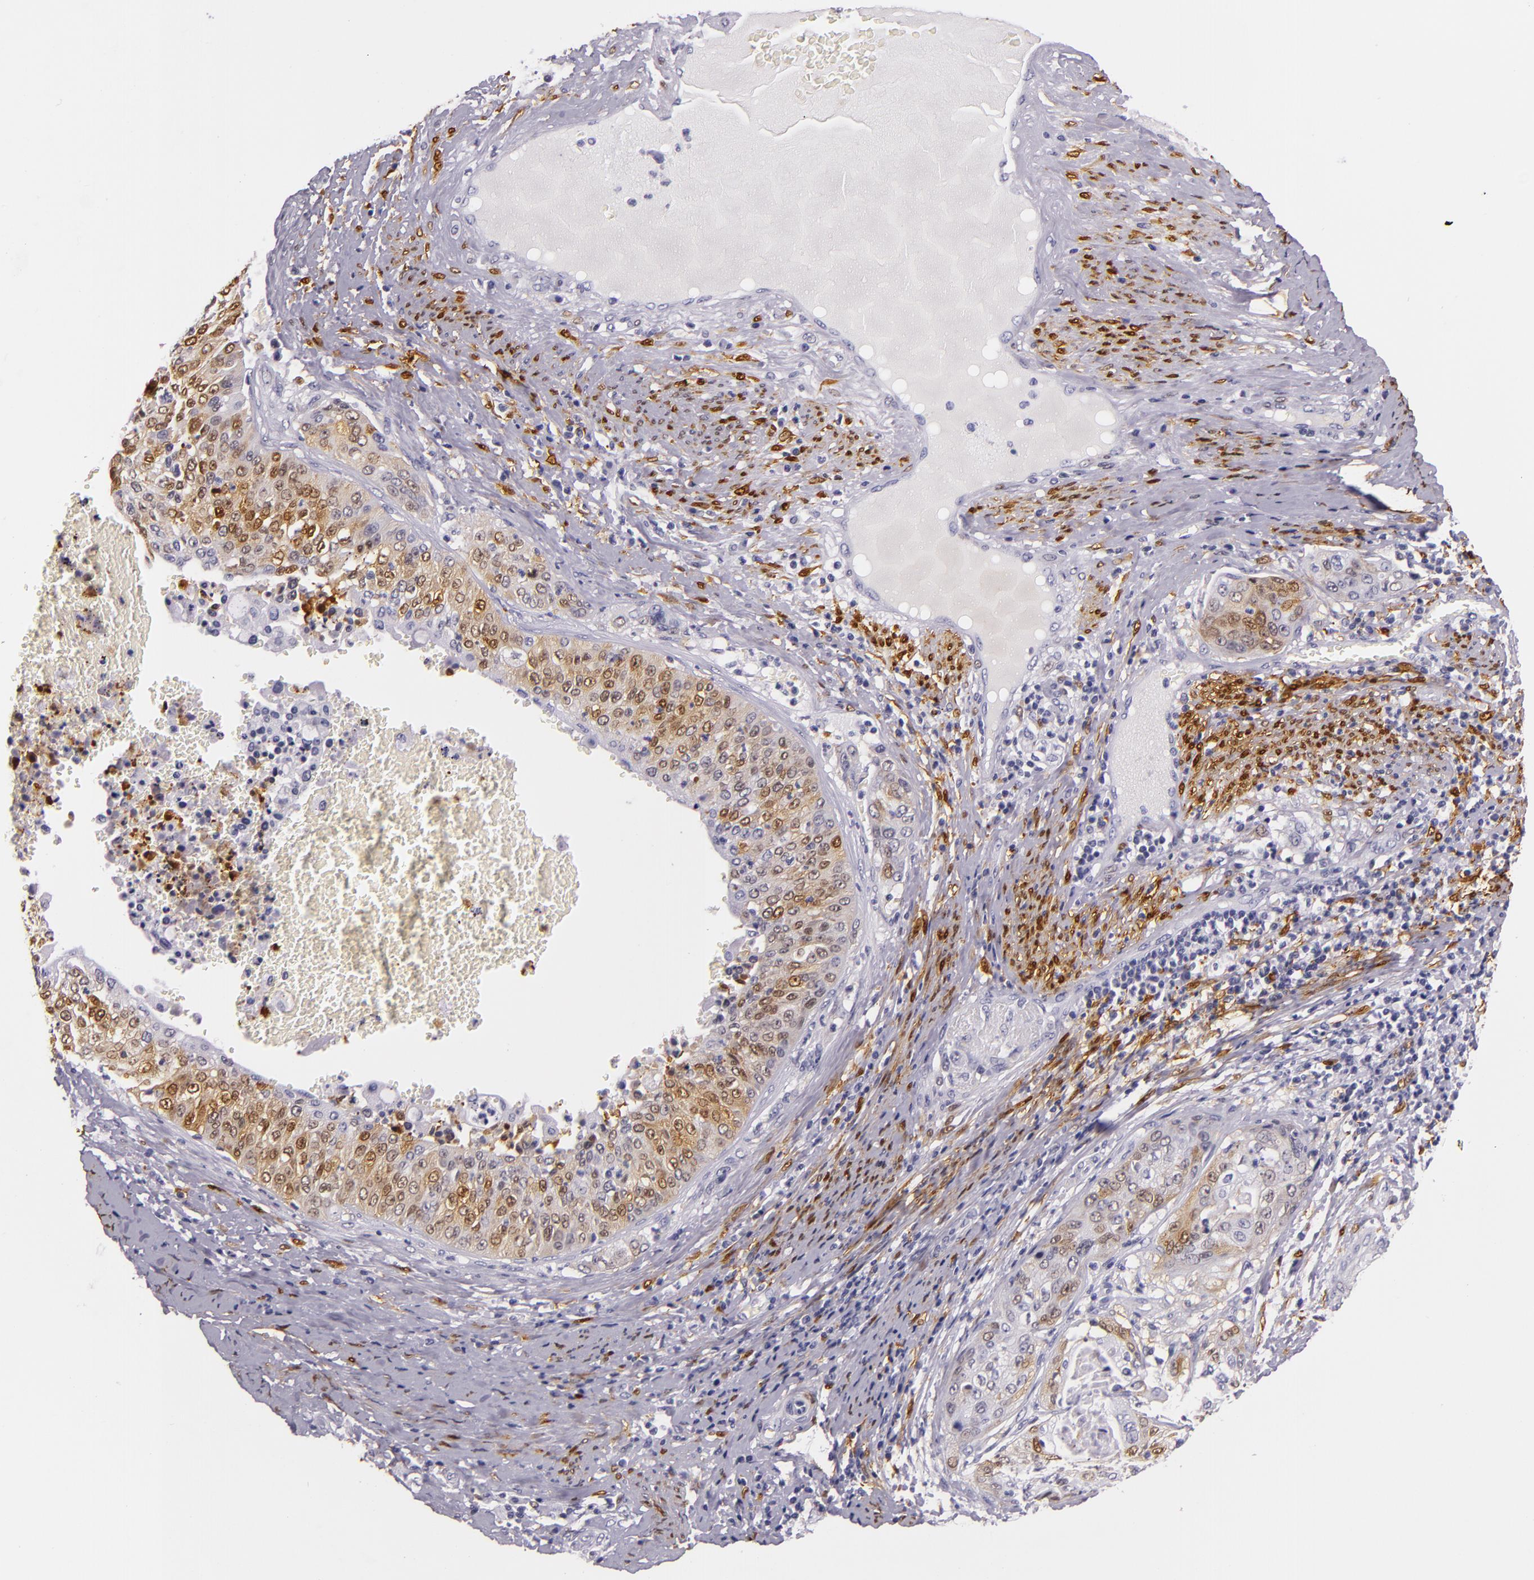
{"staining": {"intensity": "weak", "quantity": "25%-75%", "location": "nuclear"}, "tissue": "cervical cancer", "cell_type": "Tumor cells", "image_type": "cancer", "snomed": [{"axis": "morphology", "description": "Squamous cell carcinoma, NOS"}, {"axis": "topography", "description": "Cervix"}], "caption": "A brown stain shows weak nuclear staining of a protein in cervical cancer (squamous cell carcinoma) tumor cells.", "gene": "MT1A", "patient": {"sex": "female", "age": 41}}